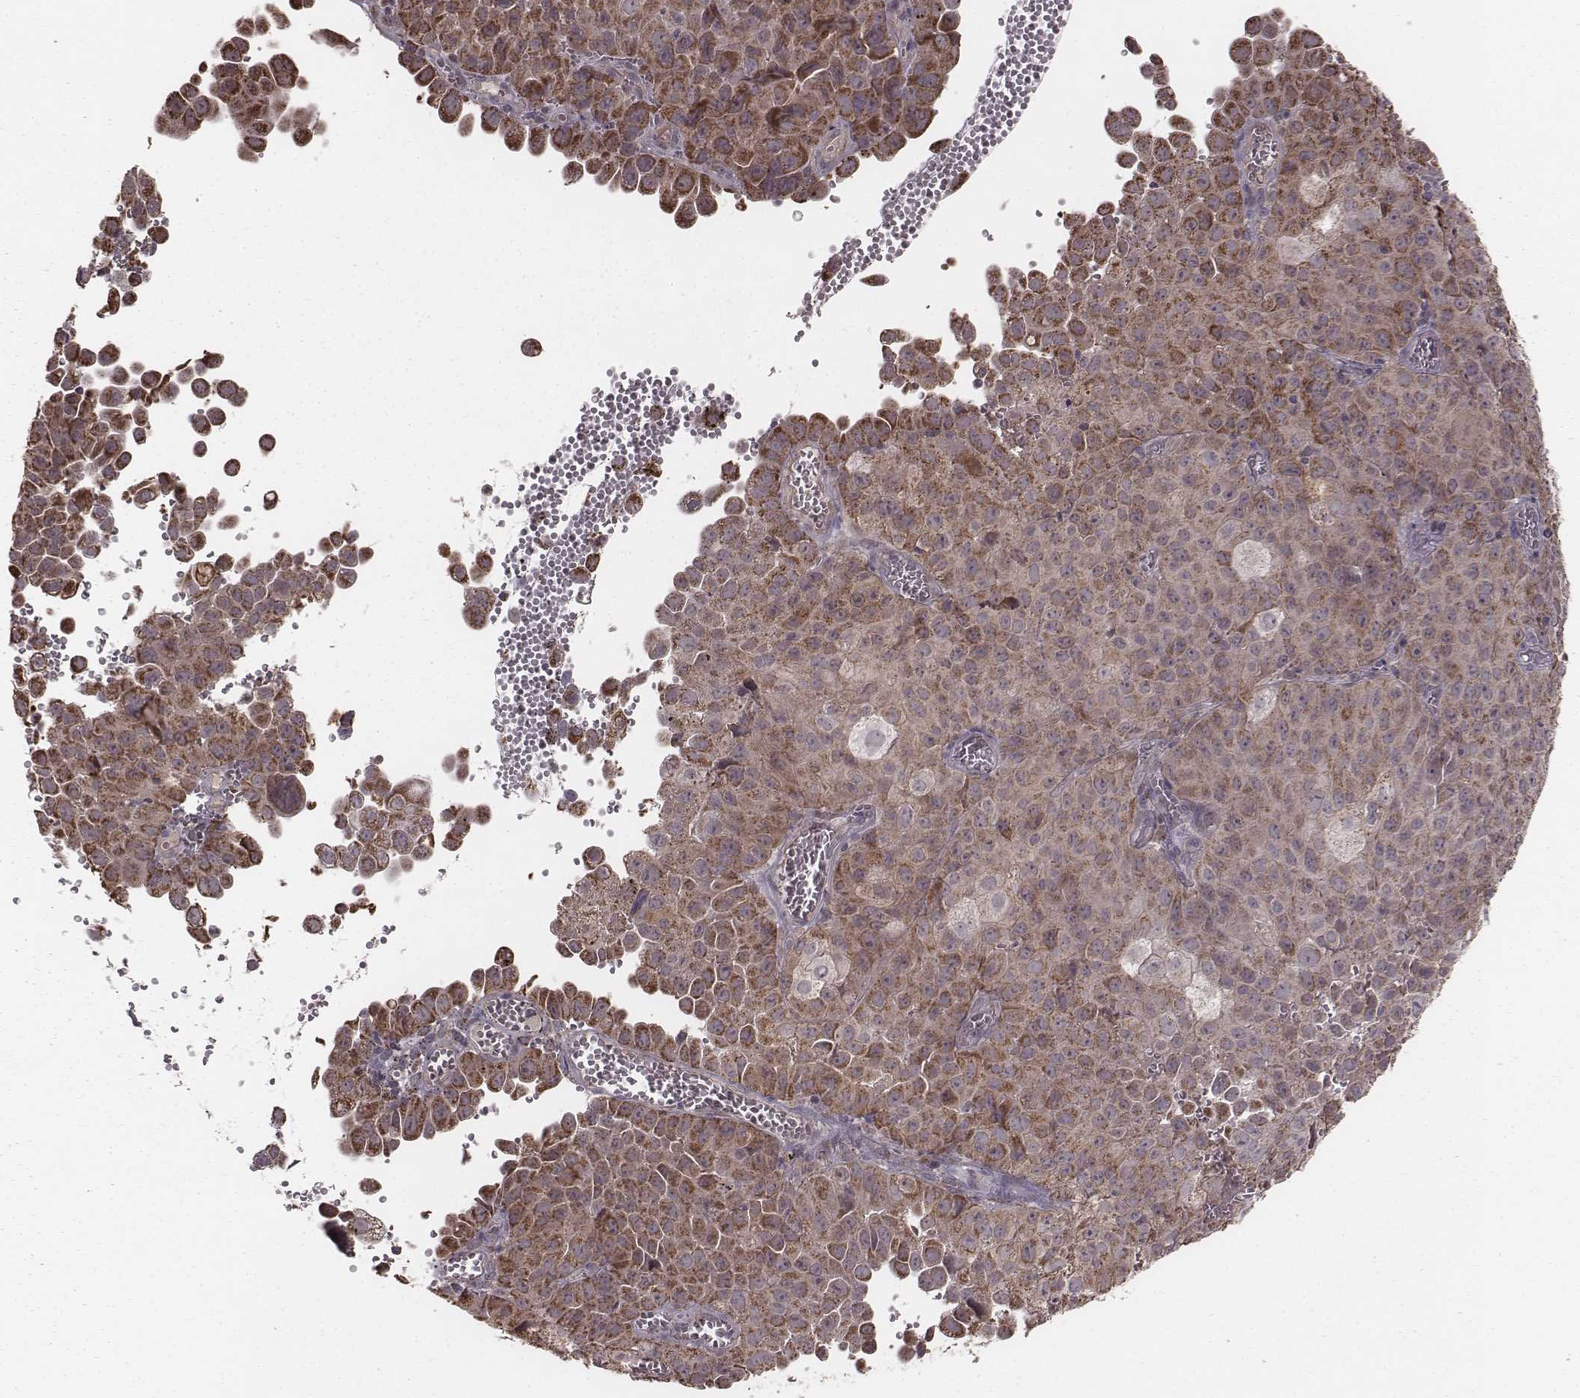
{"staining": {"intensity": "strong", "quantity": ">75%", "location": "cytoplasmic/membranous"}, "tissue": "cervical cancer", "cell_type": "Tumor cells", "image_type": "cancer", "snomed": [{"axis": "morphology", "description": "Squamous cell carcinoma, NOS"}, {"axis": "topography", "description": "Cervix"}], "caption": "DAB (3,3'-diaminobenzidine) immunohistochemical staining of squamous cell carcinoma (cervical) reveals strong cytoplasmic/membranous protein staining in about >75% of tumor cells. The staining is performed using DAB (3,3'-diaminobenzidine) brown chromogen to label protein expression. The nuclei are counter-stained blue using hematoxylin.", "gene": "PDCD2L", "patient": {"sex": "female", "age": 55}}